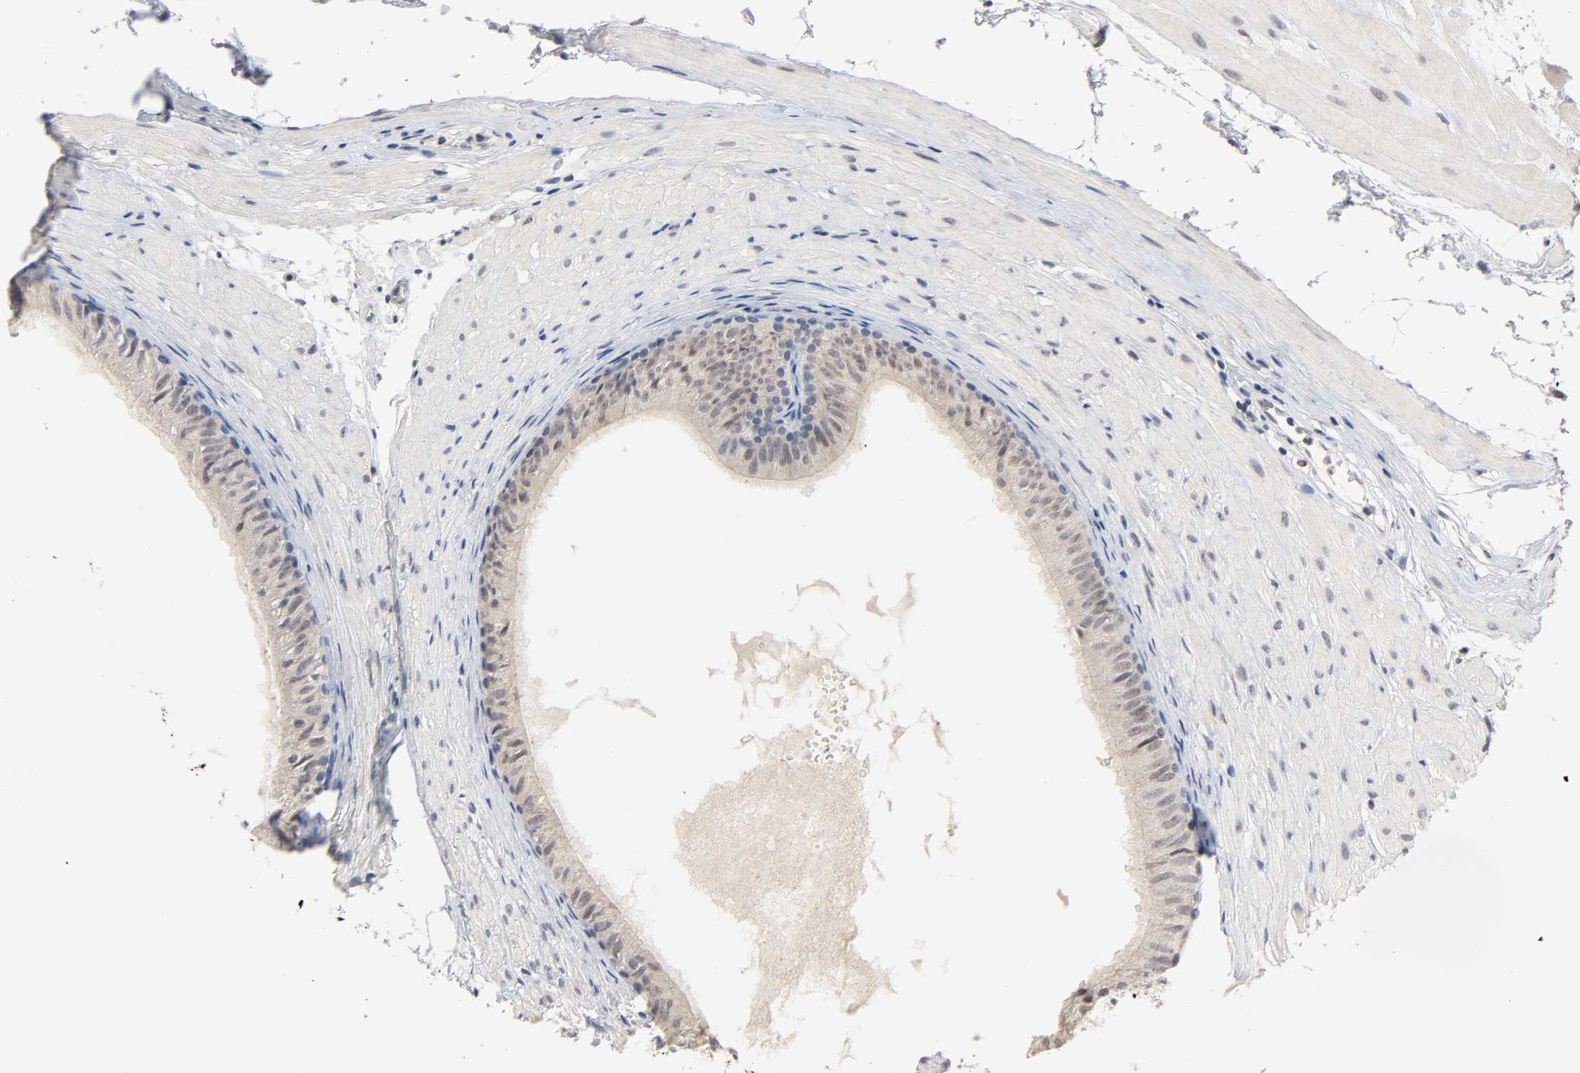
{"staining": {"intensity": "weak", "quantity": ">75%", "location": "cytoplasmic/membranous,nuclear"}, "tissue": "epididymis", "cell_type": "Glandular cells", "image_type": "normal", "snomed": [{"axis": "morphology", "description": "Normal tissue, NOS"}, {"axis": "morphology", "description": "Atrophy, NOS"}, {"axis": "topography", "description": "Testis"}, {"axis": "topography", "description": "Epididymis"}], "caption": "Immunohistochemistry (DAB) staining of unremarkable human epididymis shows weak cytoplasmic/membranous,nuclear protein positivity in about >75% of glandular cells.", "gene": "MAPKAPK5", "patient": {"sex": "male", "age": 18}}